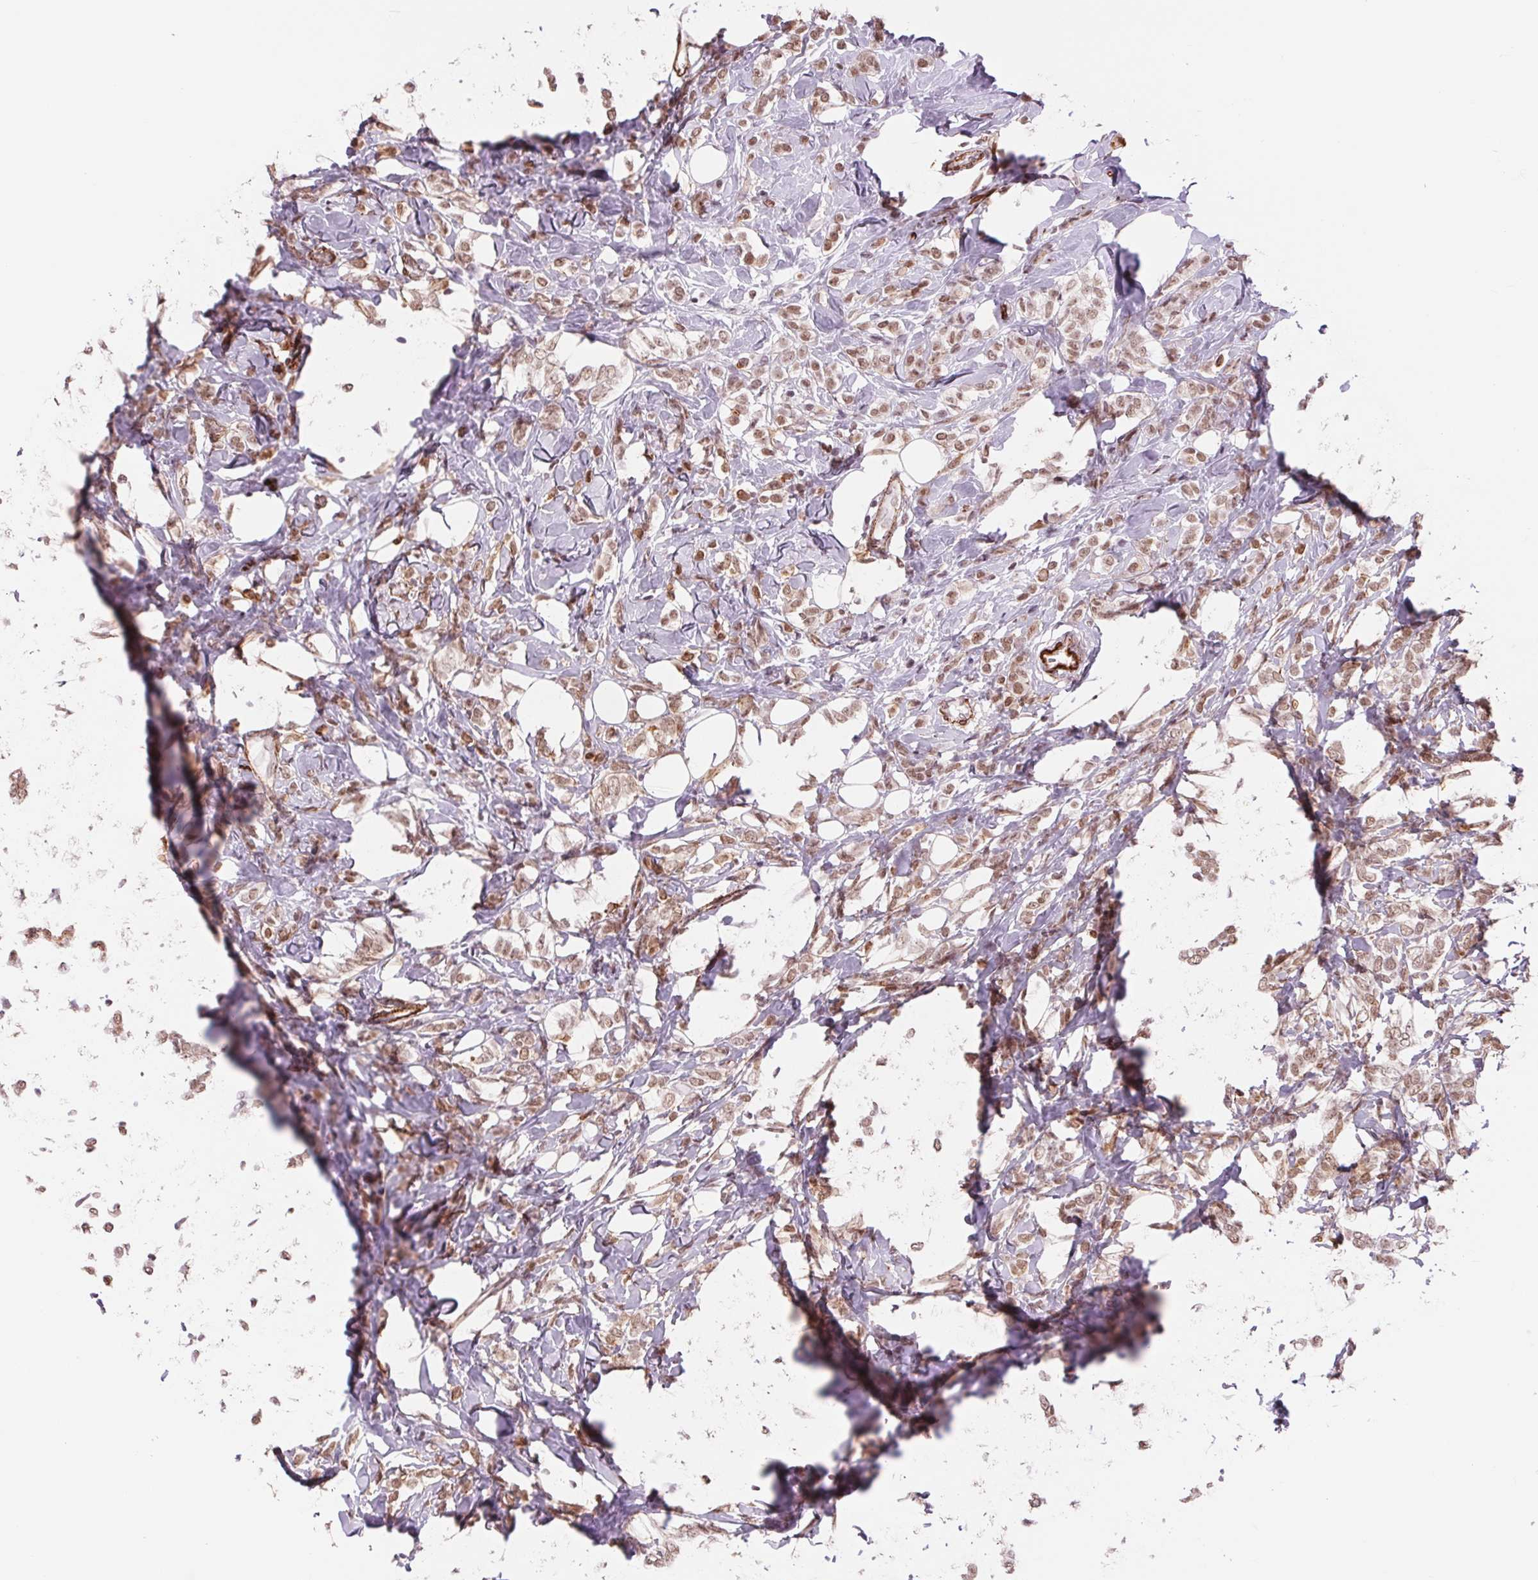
{"staining": {"intensity": "moderate", "quantity": ">75%", "location": "nuclear"}, "tissue": "breast cancer", "cell_type": "Tumor cells", "image_type": "cancer", "snomed": [{"axis": "morphology", "description": "Lobular carcinoma"}, {"axis": "topography", "description": "Breast"}], "caption": "There is medium levels of moderate nuclear expression in tumor cells of breast cancer, as demonstrated by immunohistochemical staining (brown color).", "gene": "BCAT1", "patient": {"sex": "female", "age": 49}}